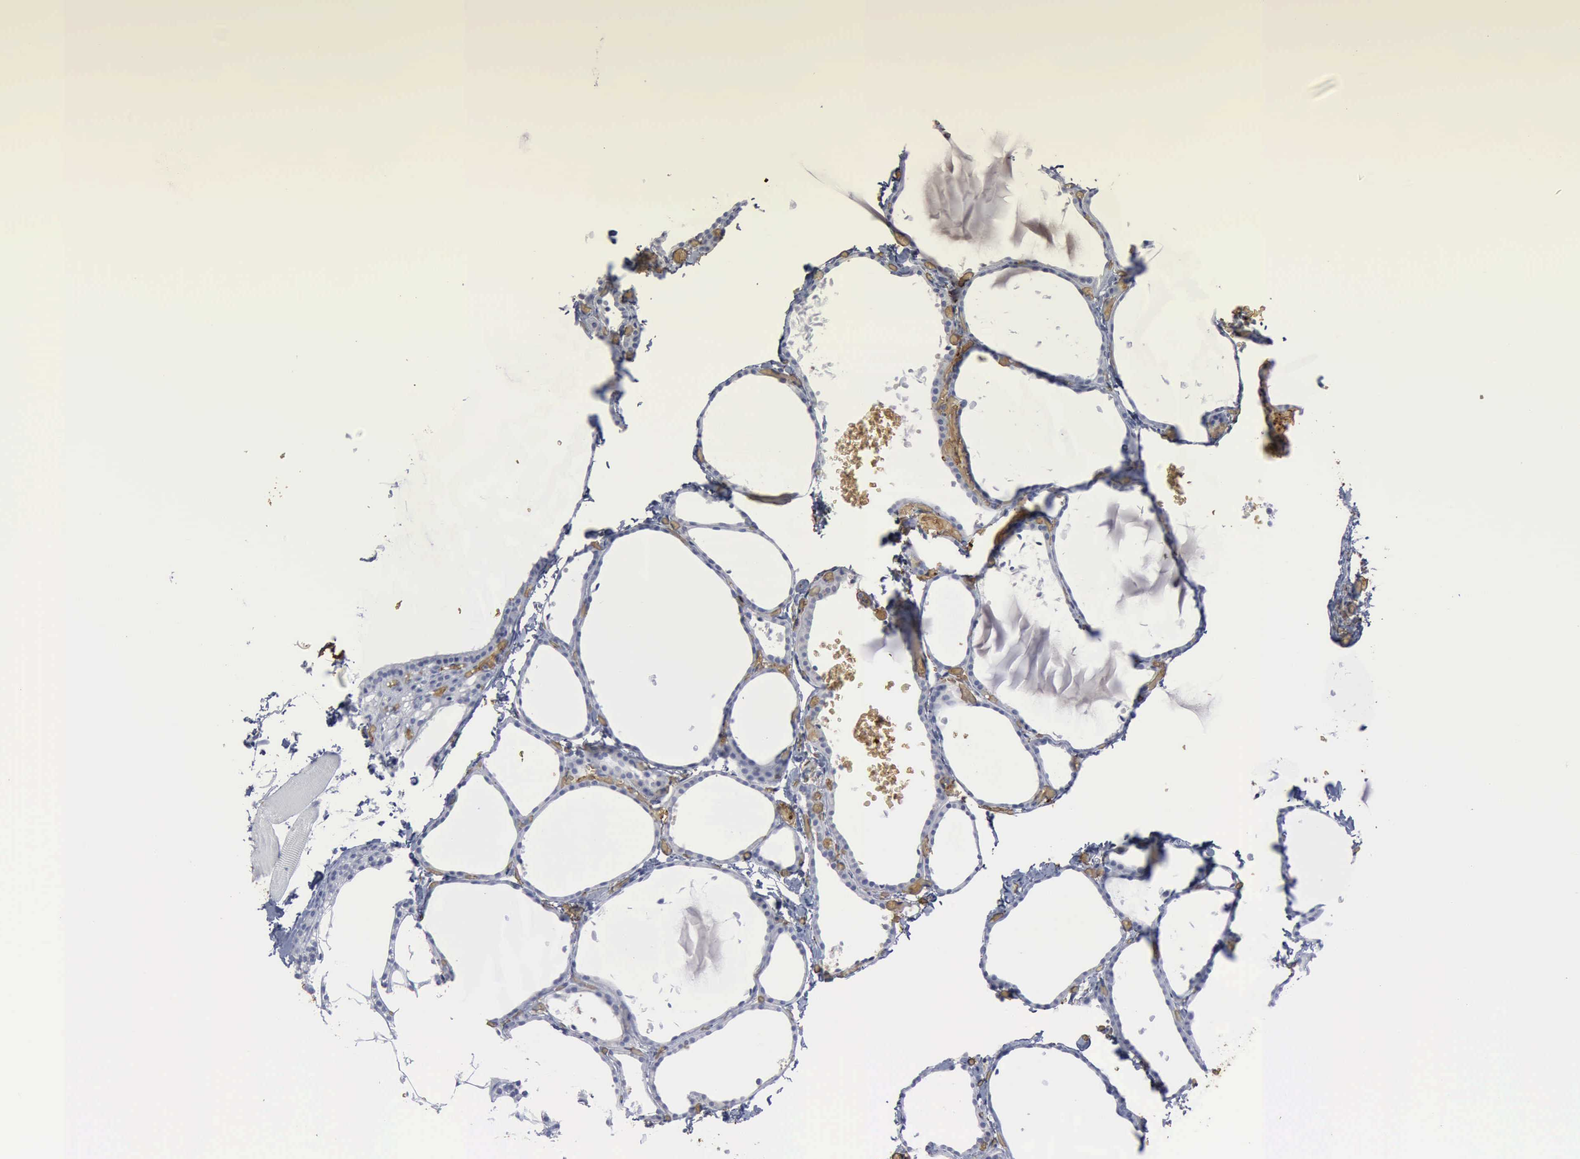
{"staining": {"intensity": "negative", "quantity": "none", "location": "none"}, "tissue": "thyroid gland", "cell_type": "Glandular cells", "image_type": "normal", "snomed": [{"axis": "morphology", "description": "Normal tissue, NOS"}, {"axis": "topography", "description": "Thyroid gland"}], "caption": "Immunohistochemistry photomicrograph of normal human thyroid gland stained for a protein (brown), which demonstrates no expression in glandular cells.", "gene": "TGFB1", "patient": {"sex": "female", "age": 22}}